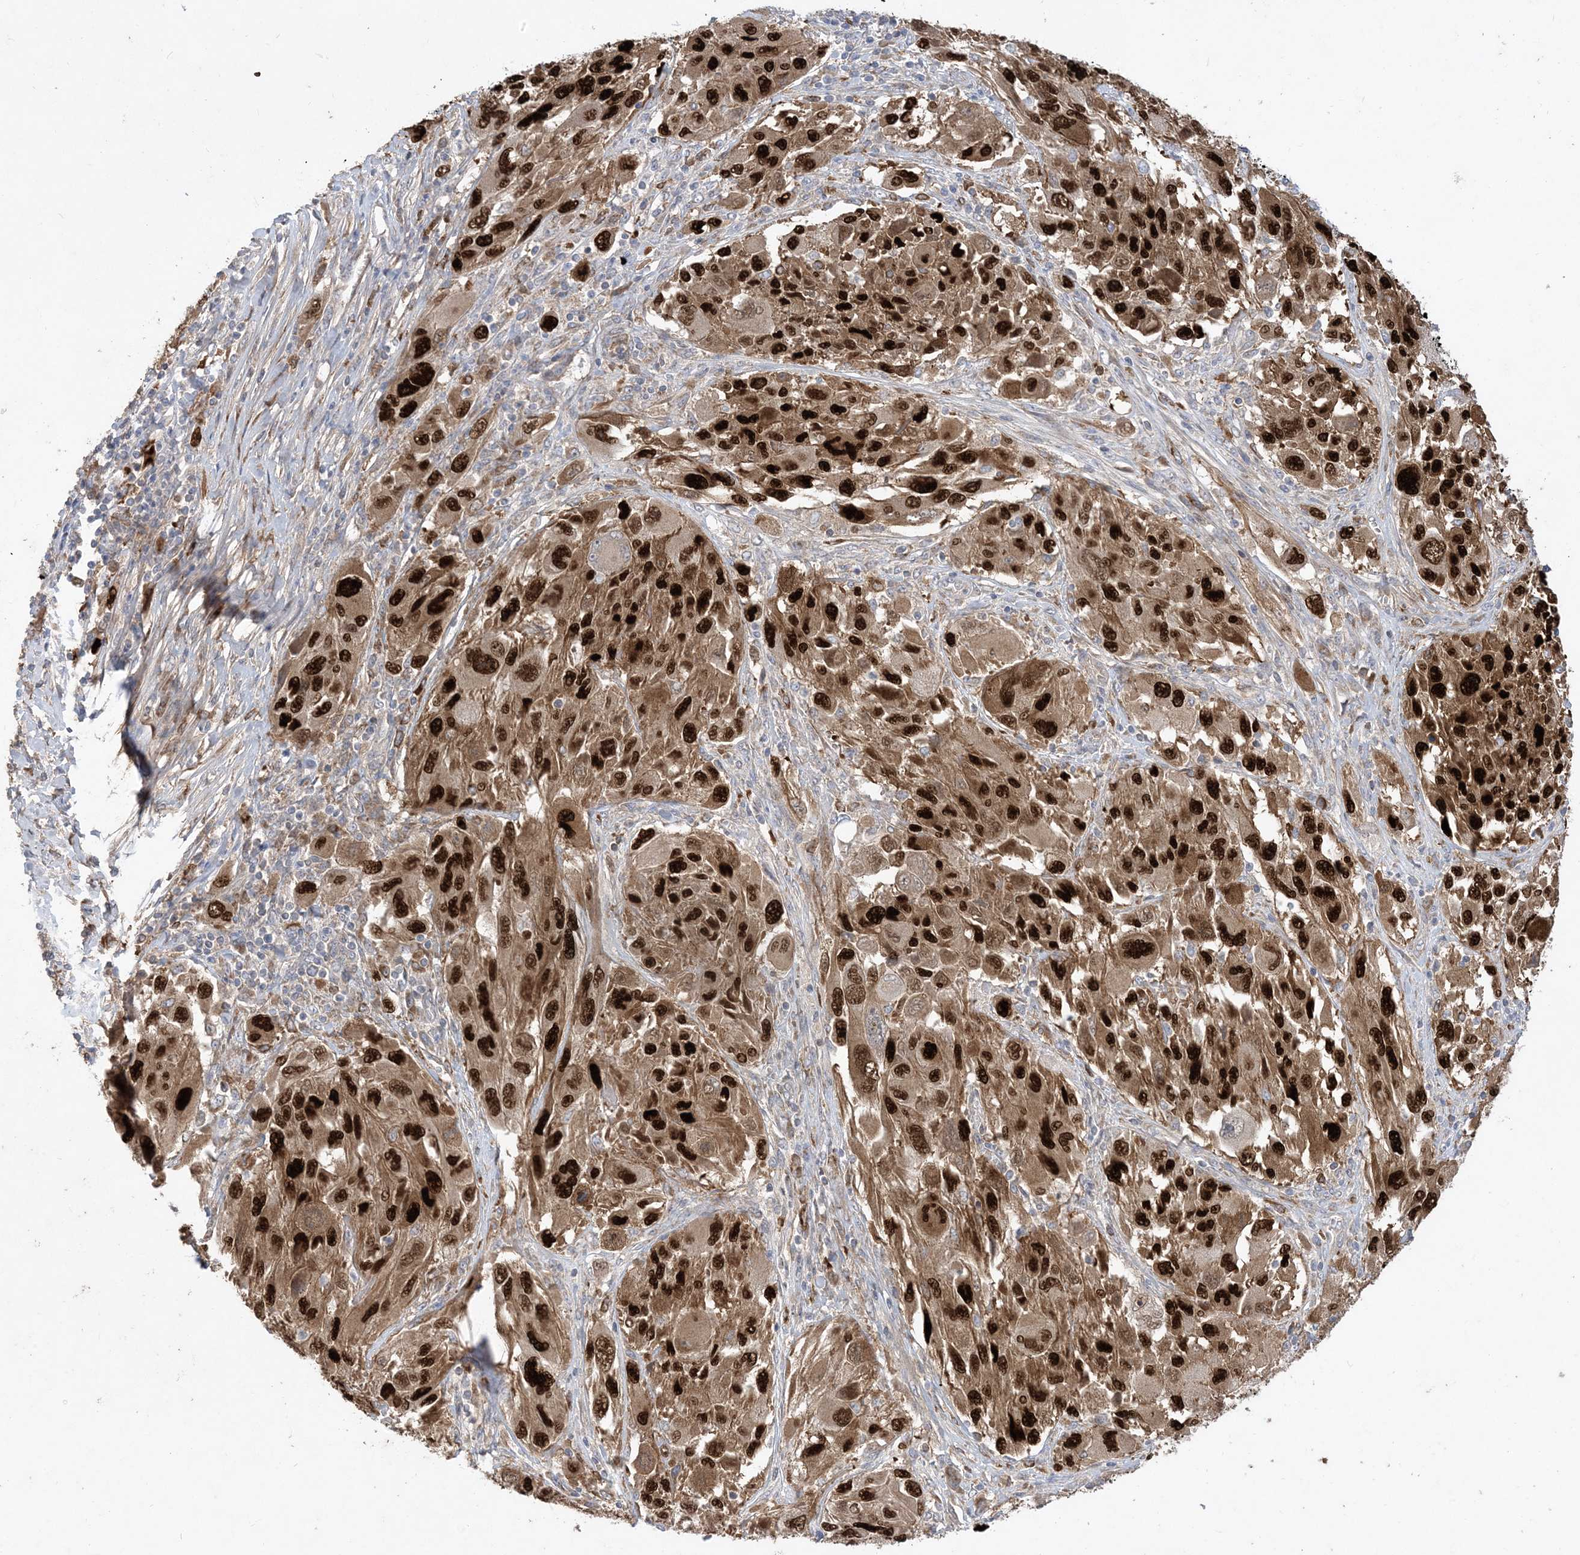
{"staining": {"intensity": "strong", "quantity": ">75%", "location": "cytoplasmic/membranous,nuclear"}, "tissue": "melanoma", "cell_type": "Tumor cells", "image_type": "cancer", "snomed": [{"axis": "morphology", "description": "Malignant melanoma, NOS"}, {"axis": "topography", "description": "Skin"}], "caption": "Protein analysis of malignant melanoma tissue displays strong cytoplasmic/membranous and nuclear expression in about >75% of tumor cells.", "gene": "MASP2", "patient": {"sex": "female", "age": 91}}